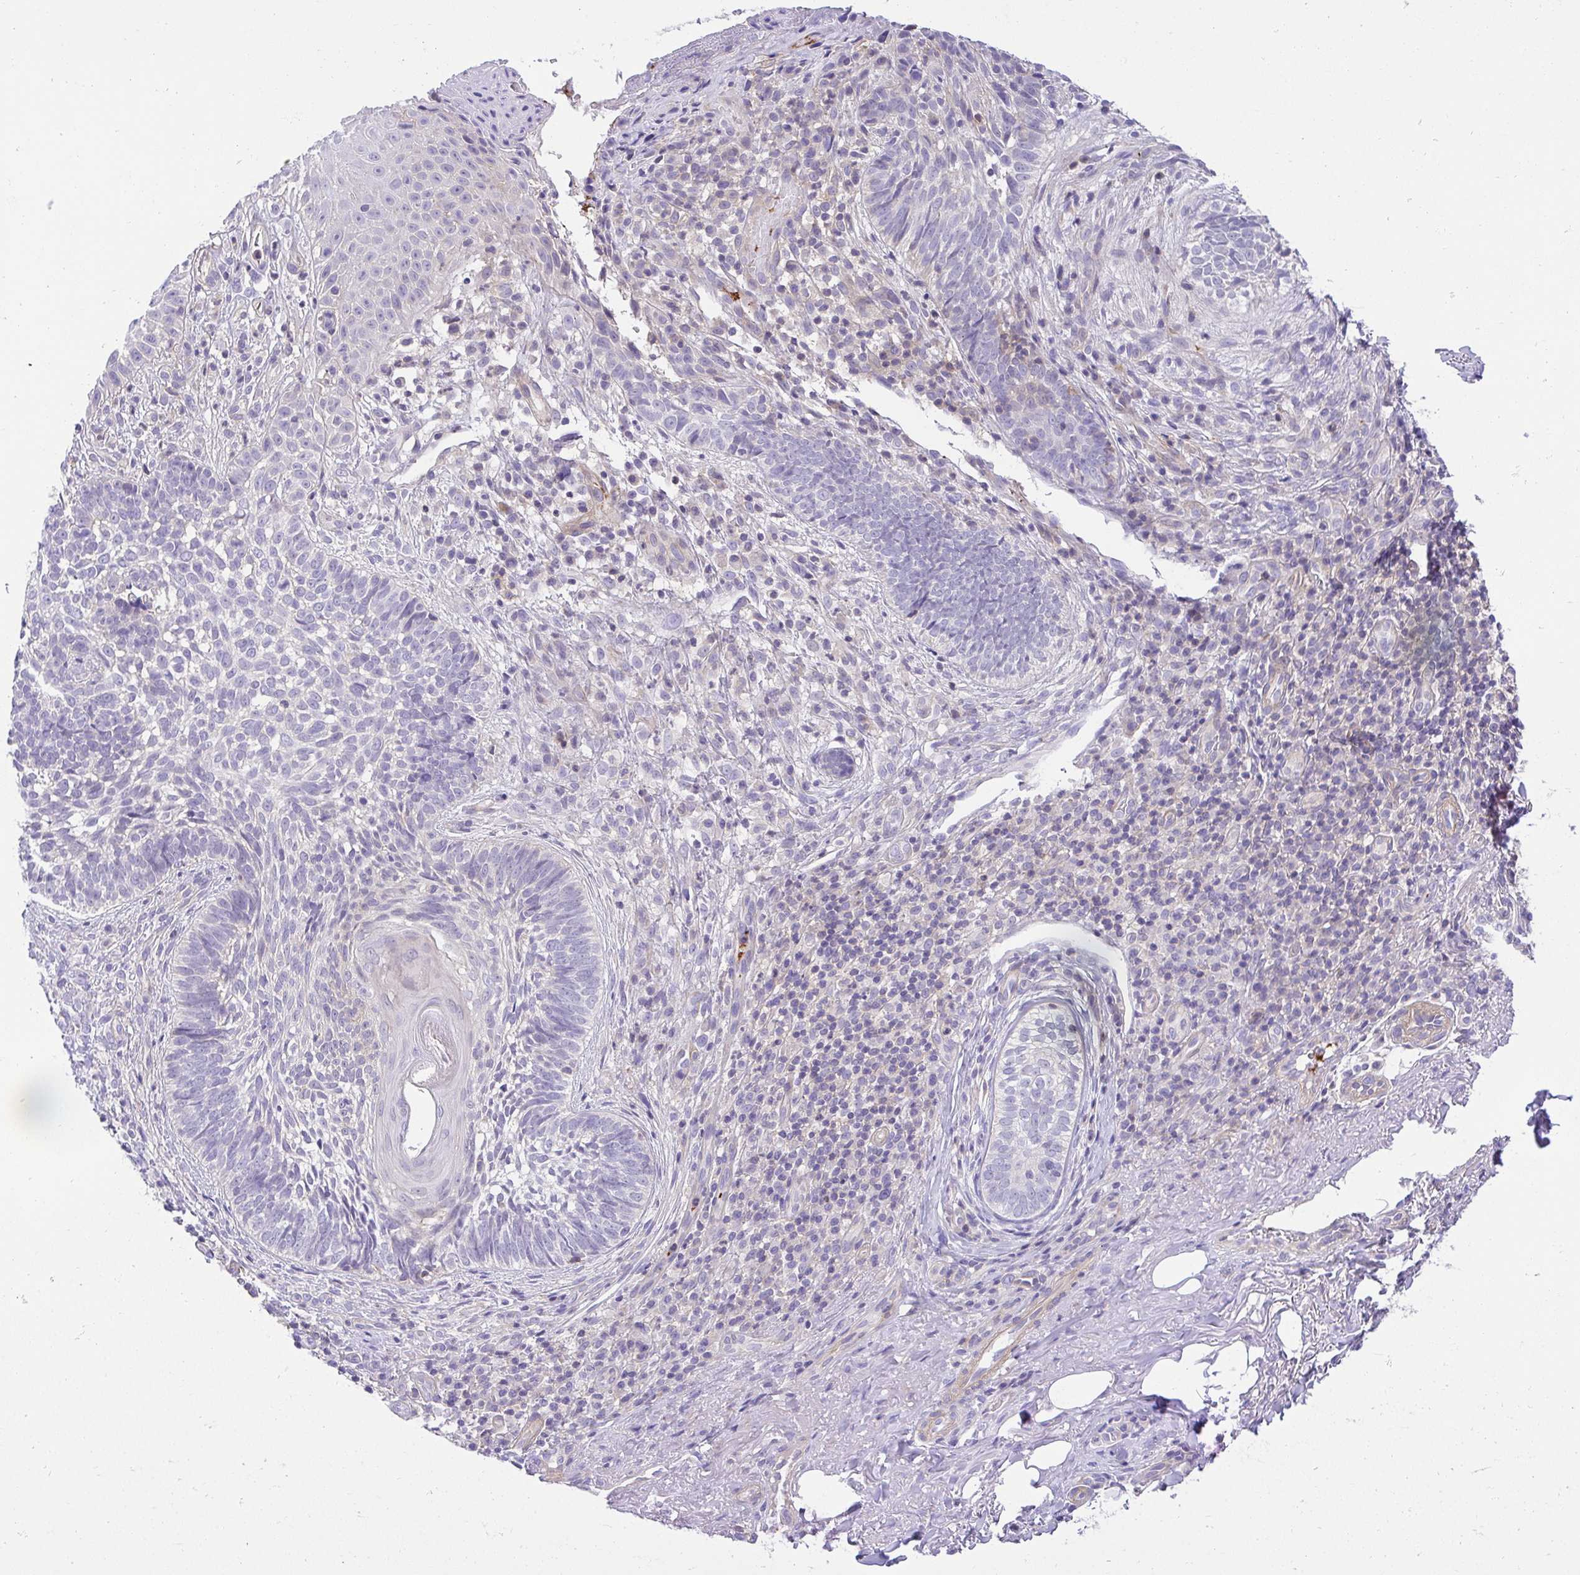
{"staining": {"intensity": "negative", "quantity": "none", "location": "none"}, "tissue": "skin cancer", "cell_type": "Tumor cells", "image_type": "cancer", "snomed": [{"axis": "morphology", "description": "Basal cell carcinoma"}, {"axis": "topography", "description": "Skin"}], "caption": "Immunohistochemistry histopathology image of skin basal cell carcinoma stained for a protein (brown), which demonstrates no staining in tumor cells.", "gene": "PRR14L", "patient": {"sex": "male", "age": 65}}